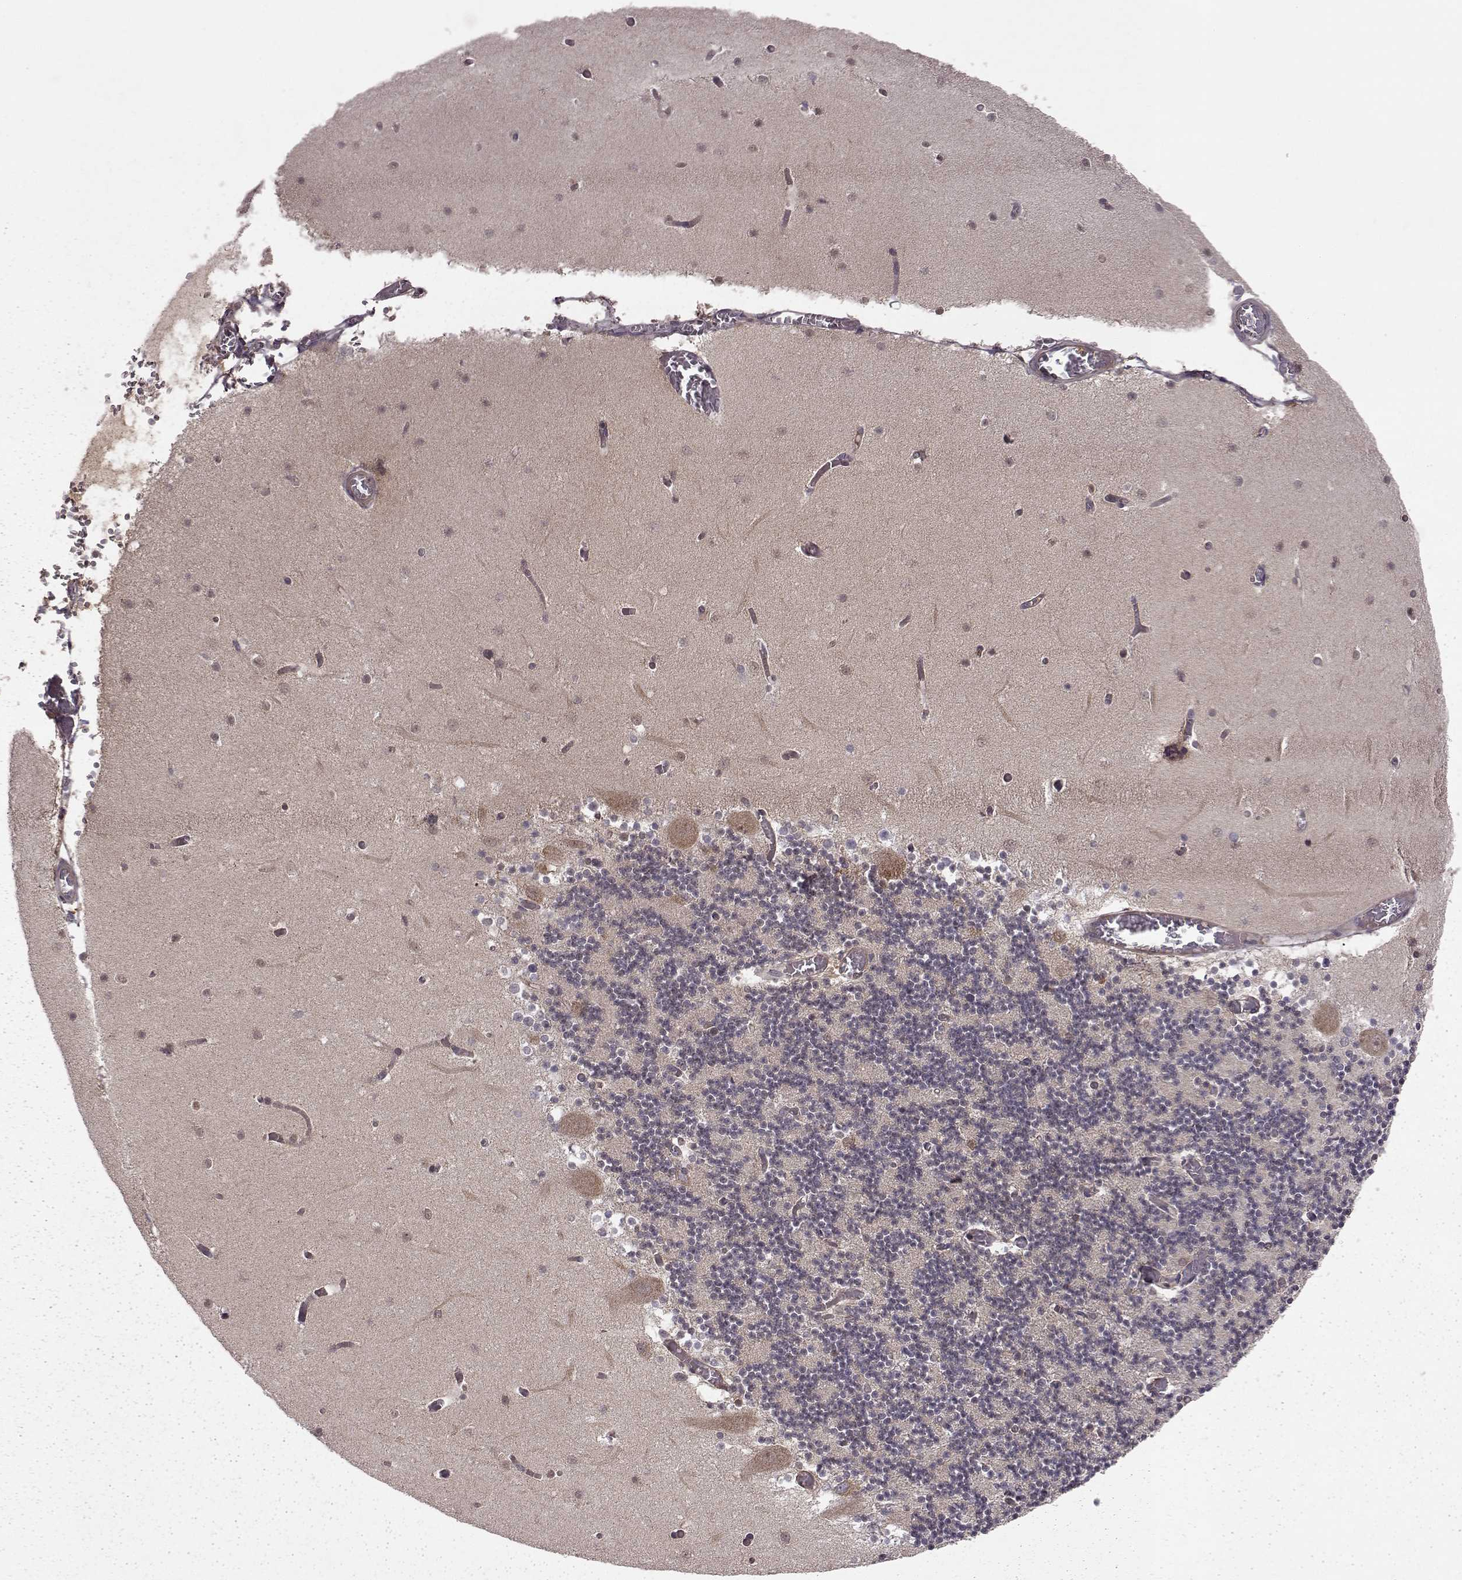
{"staining": {"intensity": "negative", "quantity": "none", "location": "none"}, "tissue": "cerebellum", "cell_type": "Cells in granular layer", "image_type": "normal", "snomed": [{"axis": "morphology", "description": "Normal tissue, NOS"}, {"axis": "topography", "description": "Cerebellum"}], "caption": "A high-resolution histopathology image shows IHC staining of normal cerebellum, which exhibits no significant staining in cells in granular layer.", "gene": "RABGAP1", "patient": {"sex": "female", "age": 28}}